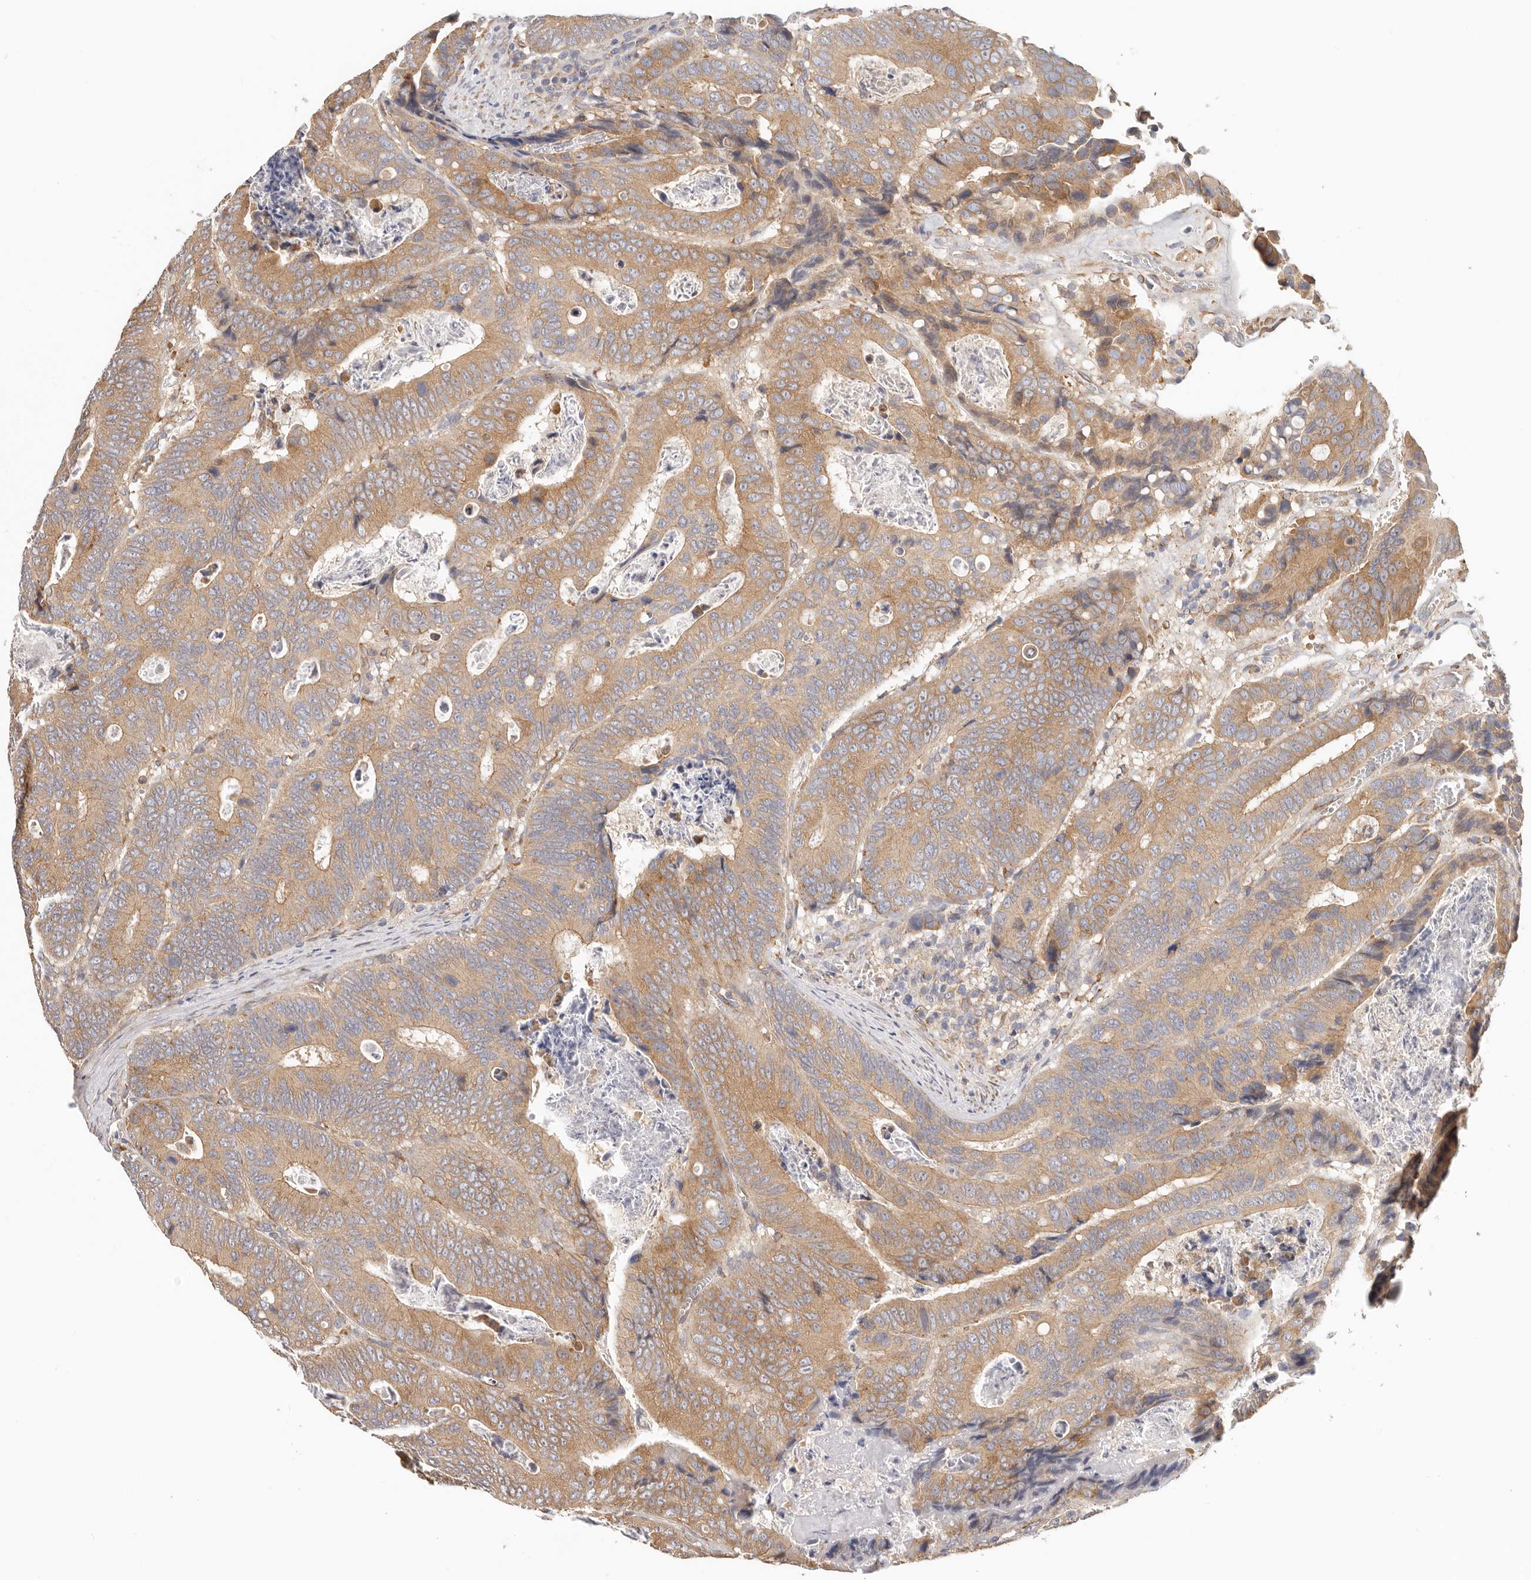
{"staining": {"intensity": "moderate", "quantity": ">75%", "location": "cytoplasmic/membranous"}, "tissue": "colorectal cancer", "cell_type": "Tumor cells", "image_type": "cancer", "snomed": [{"axis": "morphology", "description": "Inflammation, NOS"}, {"axis": "morphology", "description": "Adenocarcinoma, NOS"}, {"axis": "topography", "description": "Colon"}], "caption": "Adenocarcinoma (colorectal) was stained to show a protein in brown. There is medium levels of moderate cytoplasmic/membranous staining in about >75% of tumor cells.", "gene": "AFDN", "patient": {"sex": "male", "age": 72}}